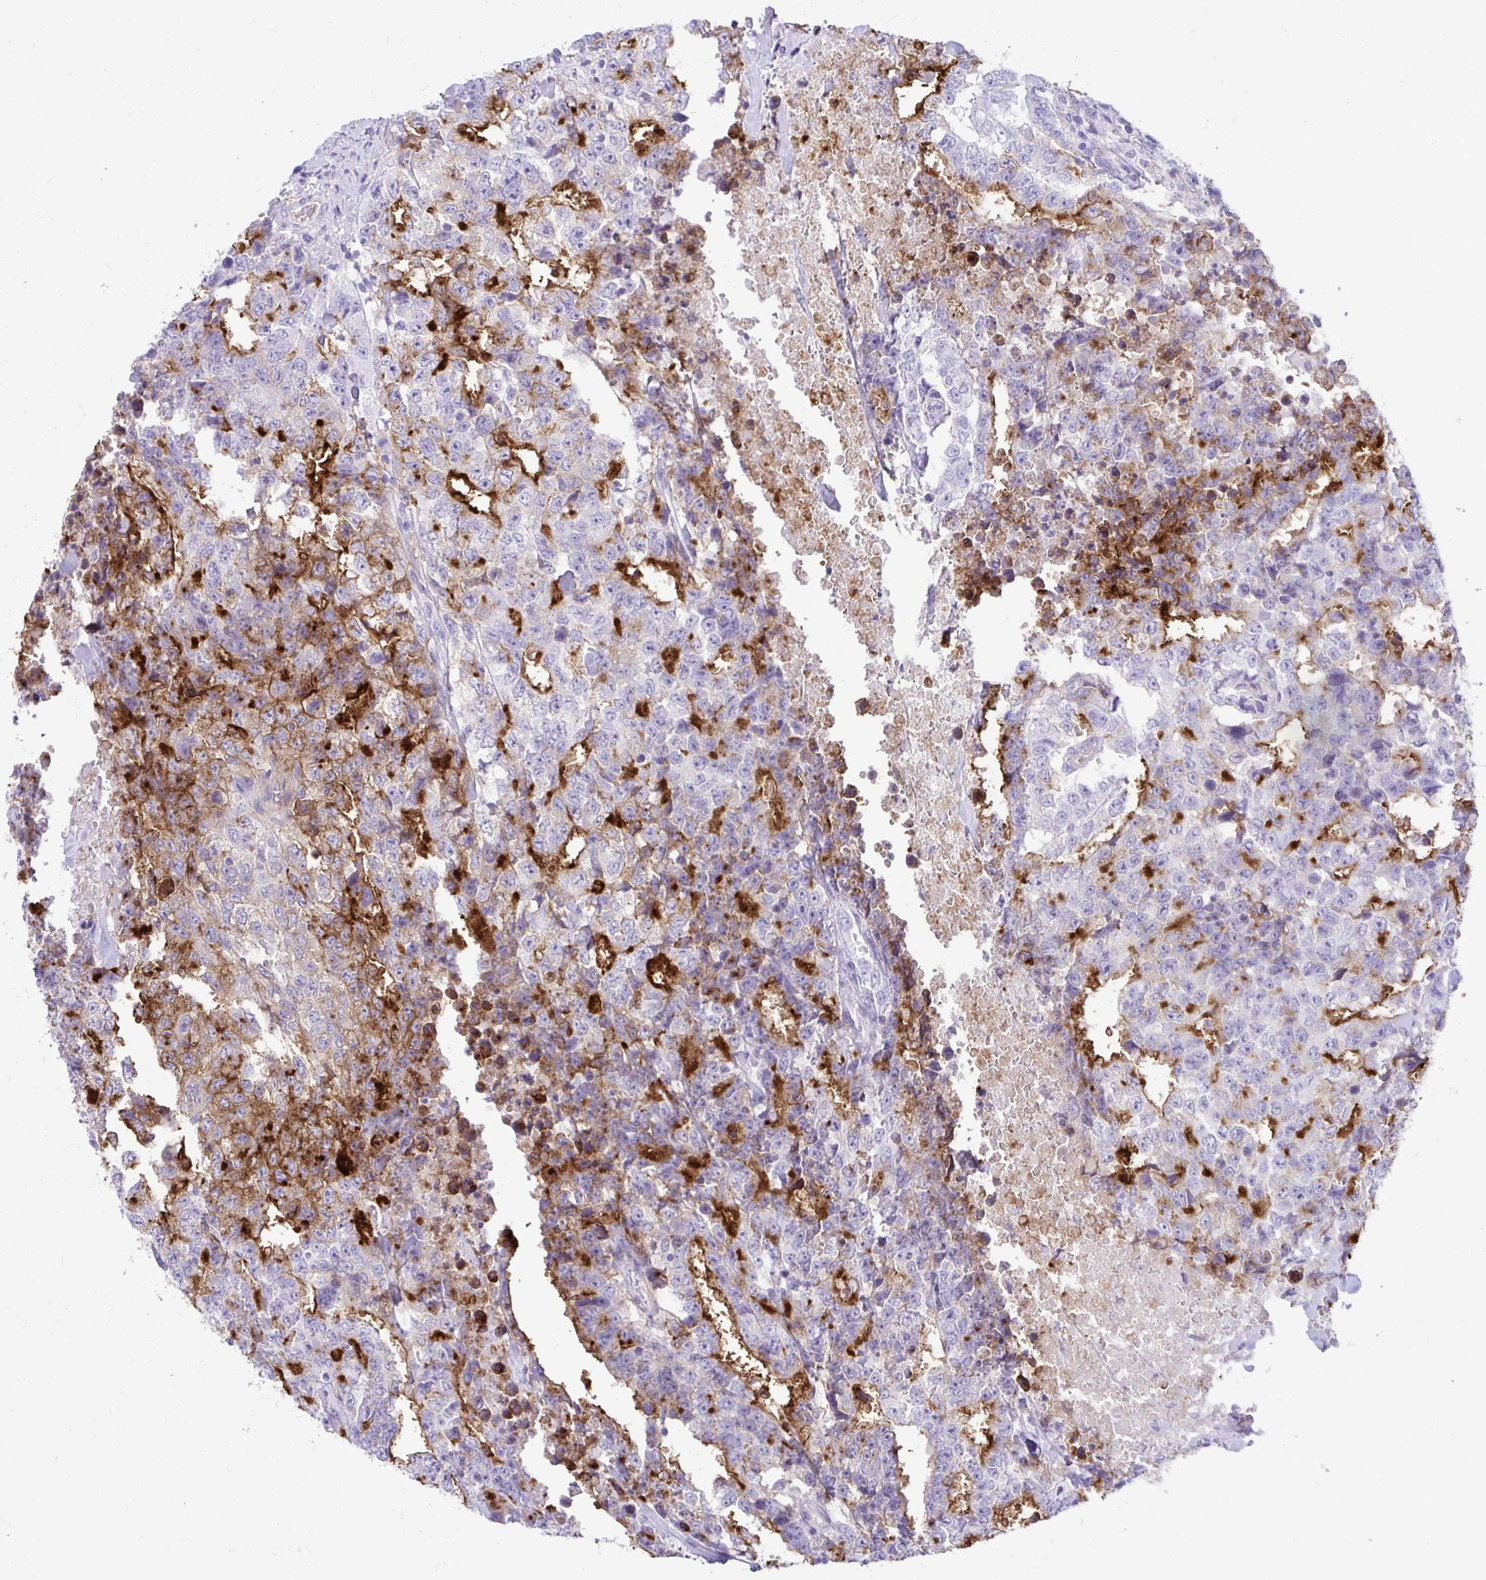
{"staining": {"intensity": "strong", "quantity": "25%-75%", "location": "cytoplasmic/membranous"}, "tissue": "testis cancer", "cell_type": "Tumor cells", "image_type": "cancer", "snomed": [{"axis": "morphology", "description": "Carcinoma, Embryonal, NOS"}, {"axis": "topography", "description": "Testis"}], "caption": "Protein analysis of testis cancer tissue exhibits strong cytoplasmic/membranous expression in approximately 25%-75% of tumor cells.", "gene": "ABCG2", "patient": {"sex": "male", "age": 24}}